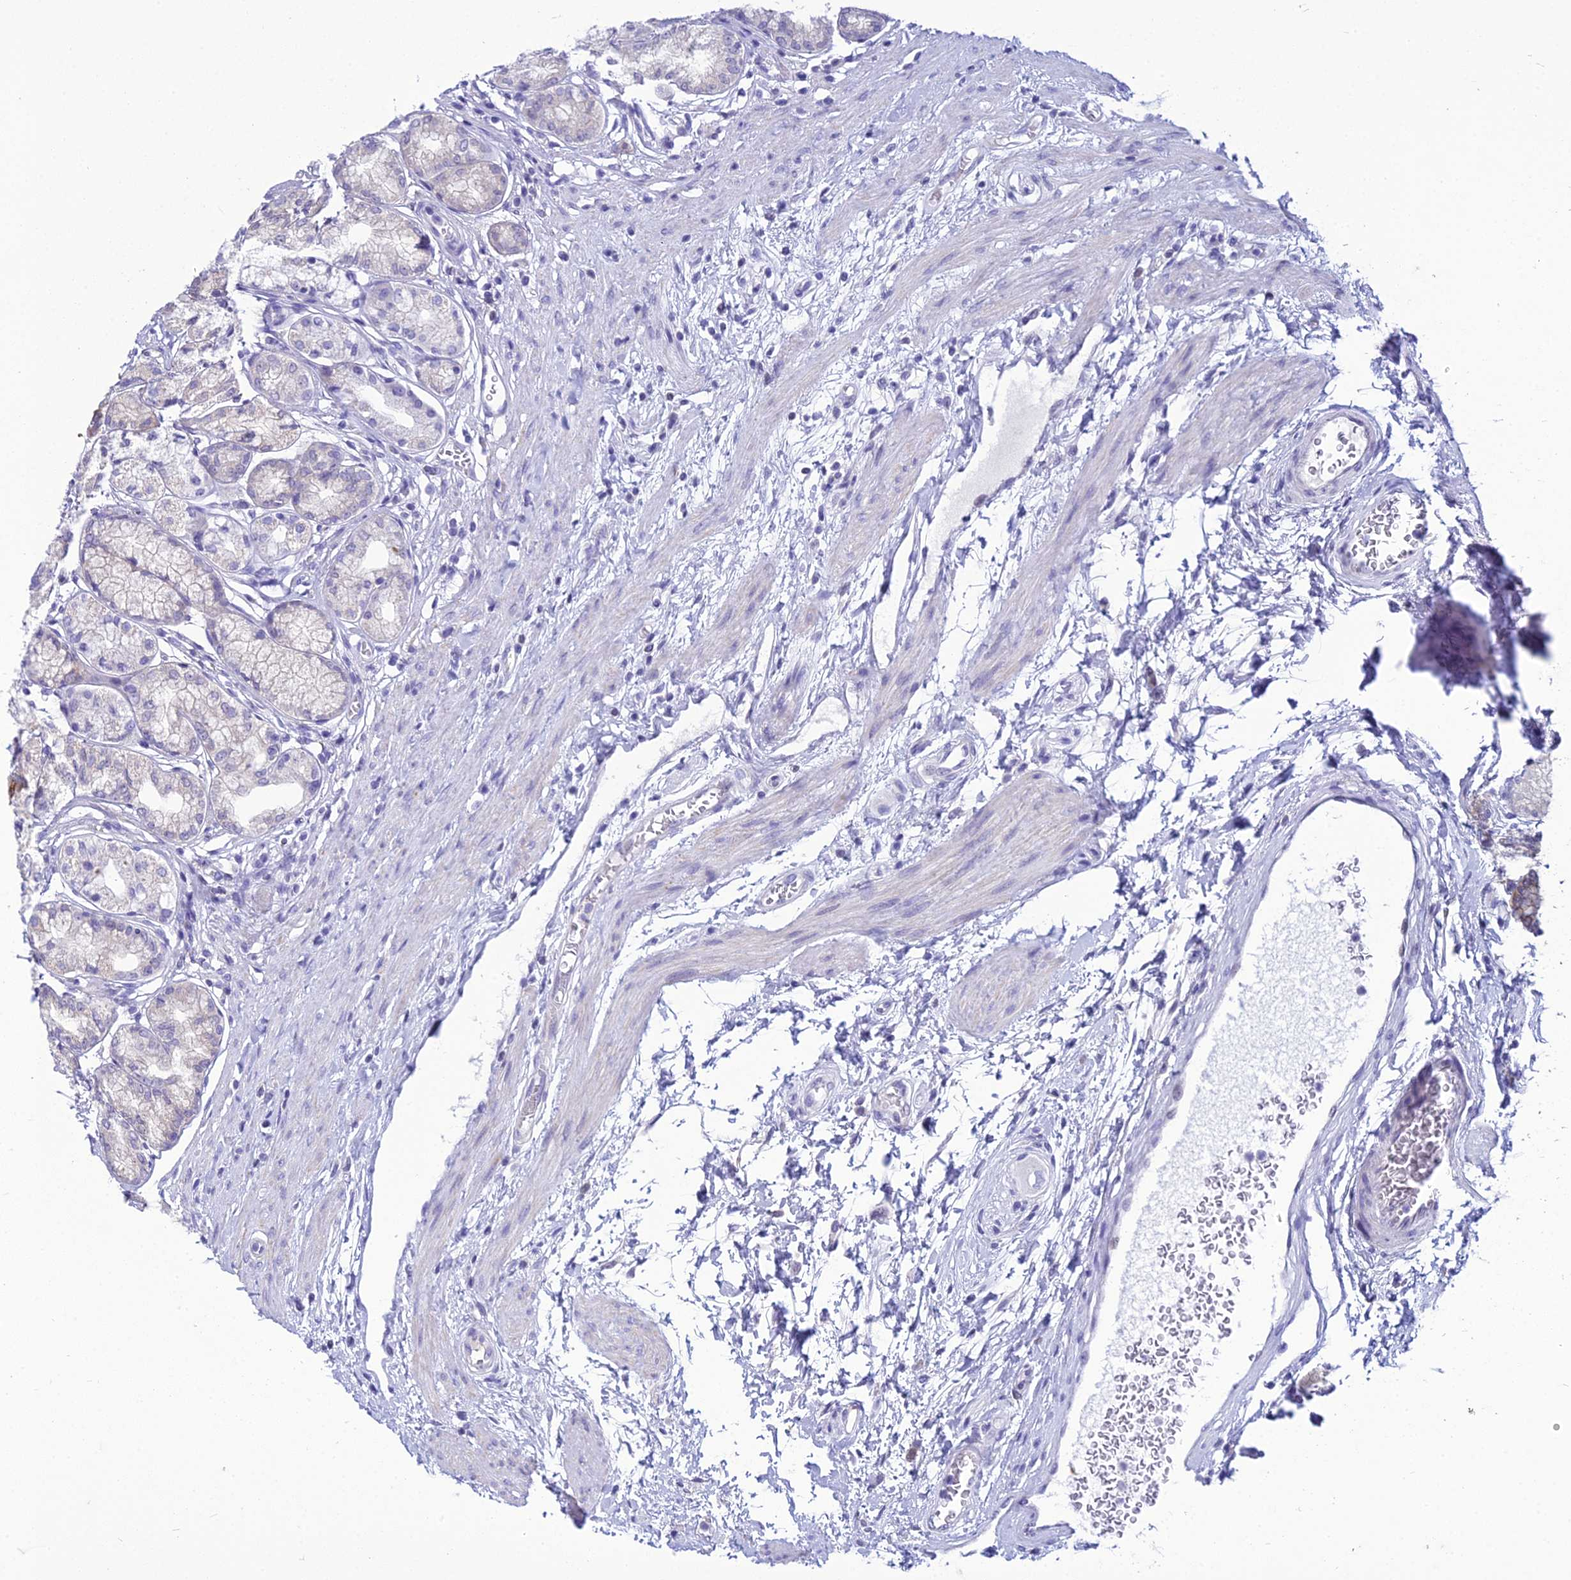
{"staining": {"intensity": "moderate", "quantity": "<25%", "location": "cytoplasmic/membranous"}, "tissue": "stomach", "cell_type": "Glandular cells", "image_type": "normal", "snomed": [{"axis": "morphology", "description": "Normal tissue, NOS"}, {"axis": "morphology", "description": "Adenocarcinoma, NOS"}, {"axis": "morphology", "description": "Adenocarcinoma, High grade"}, {"axis": "topography", "description": "Stomach, upper"}, {"axis": "topography", "description": "Stomach"}], "caption": "DAB (3,3'-diaminobenzidine) immunohistochemical staining of normal human stomach shows moderate cytoplasmic/membranous protein staining in approximately <25% of glandular cells. The protein is shown in brown color, while the nuclei are stained blue.", "gene": "ZMIZ1", "patient": {"sex": "female", "age": 65}}